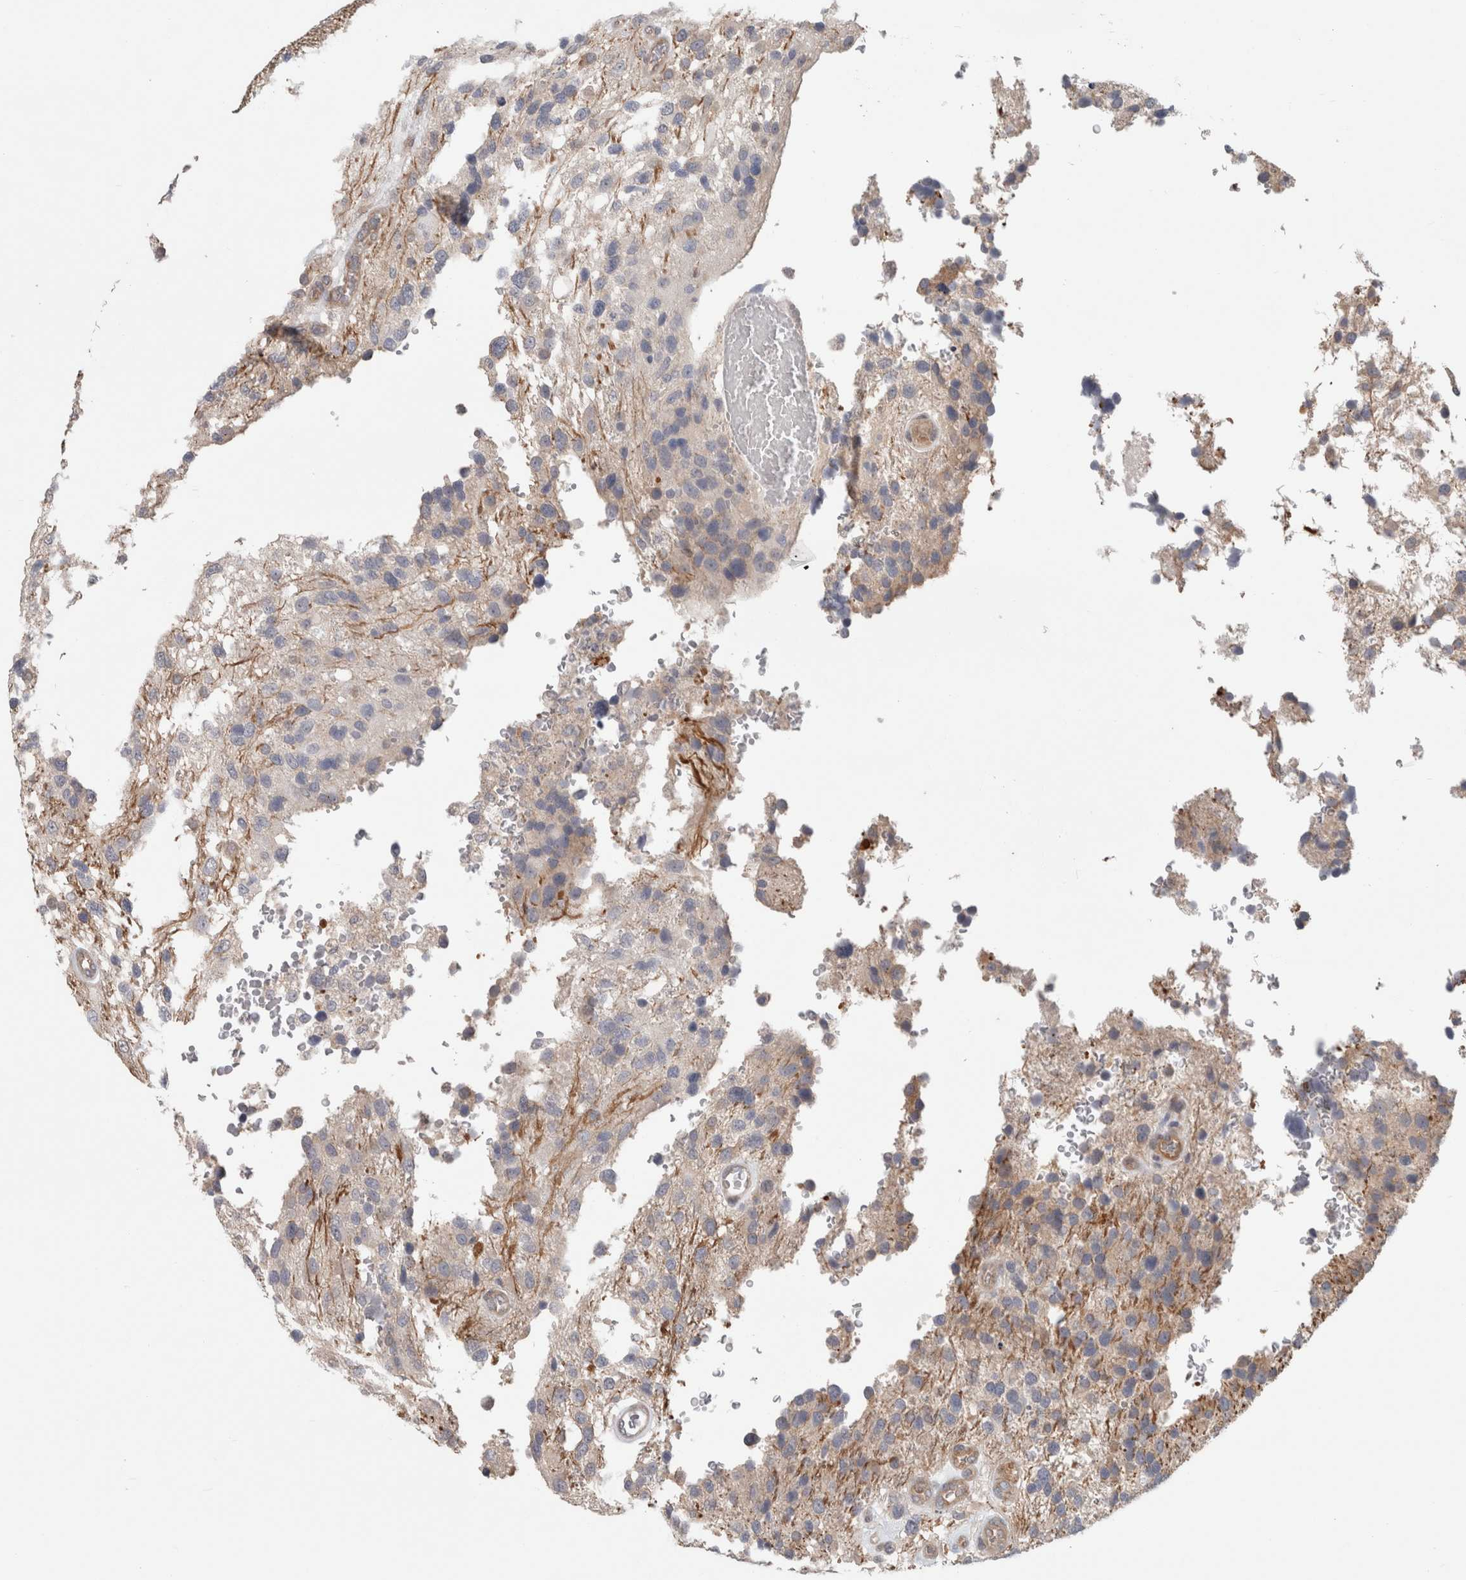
{"staining": {"intensity": "negative", "quantity": "none", "location": "none"}, "tissue": "glioma", "cell_type": "Tumor cells", "image_type": "cancer", "snomed": [{"axis": "morphology", "description": "Glioma, malignant, High grade"}, {"axis": "topography", "description": "Brain"}], "caption": "This micrograph is of malignant high-grade glioma stained with immunohistochemistry to label a protein in brown with the nuclei are counter-stained blue. There is no staining in tumor cells.", "gene": "RASAL2", "patient": {"sex": "female", "age": 58}}